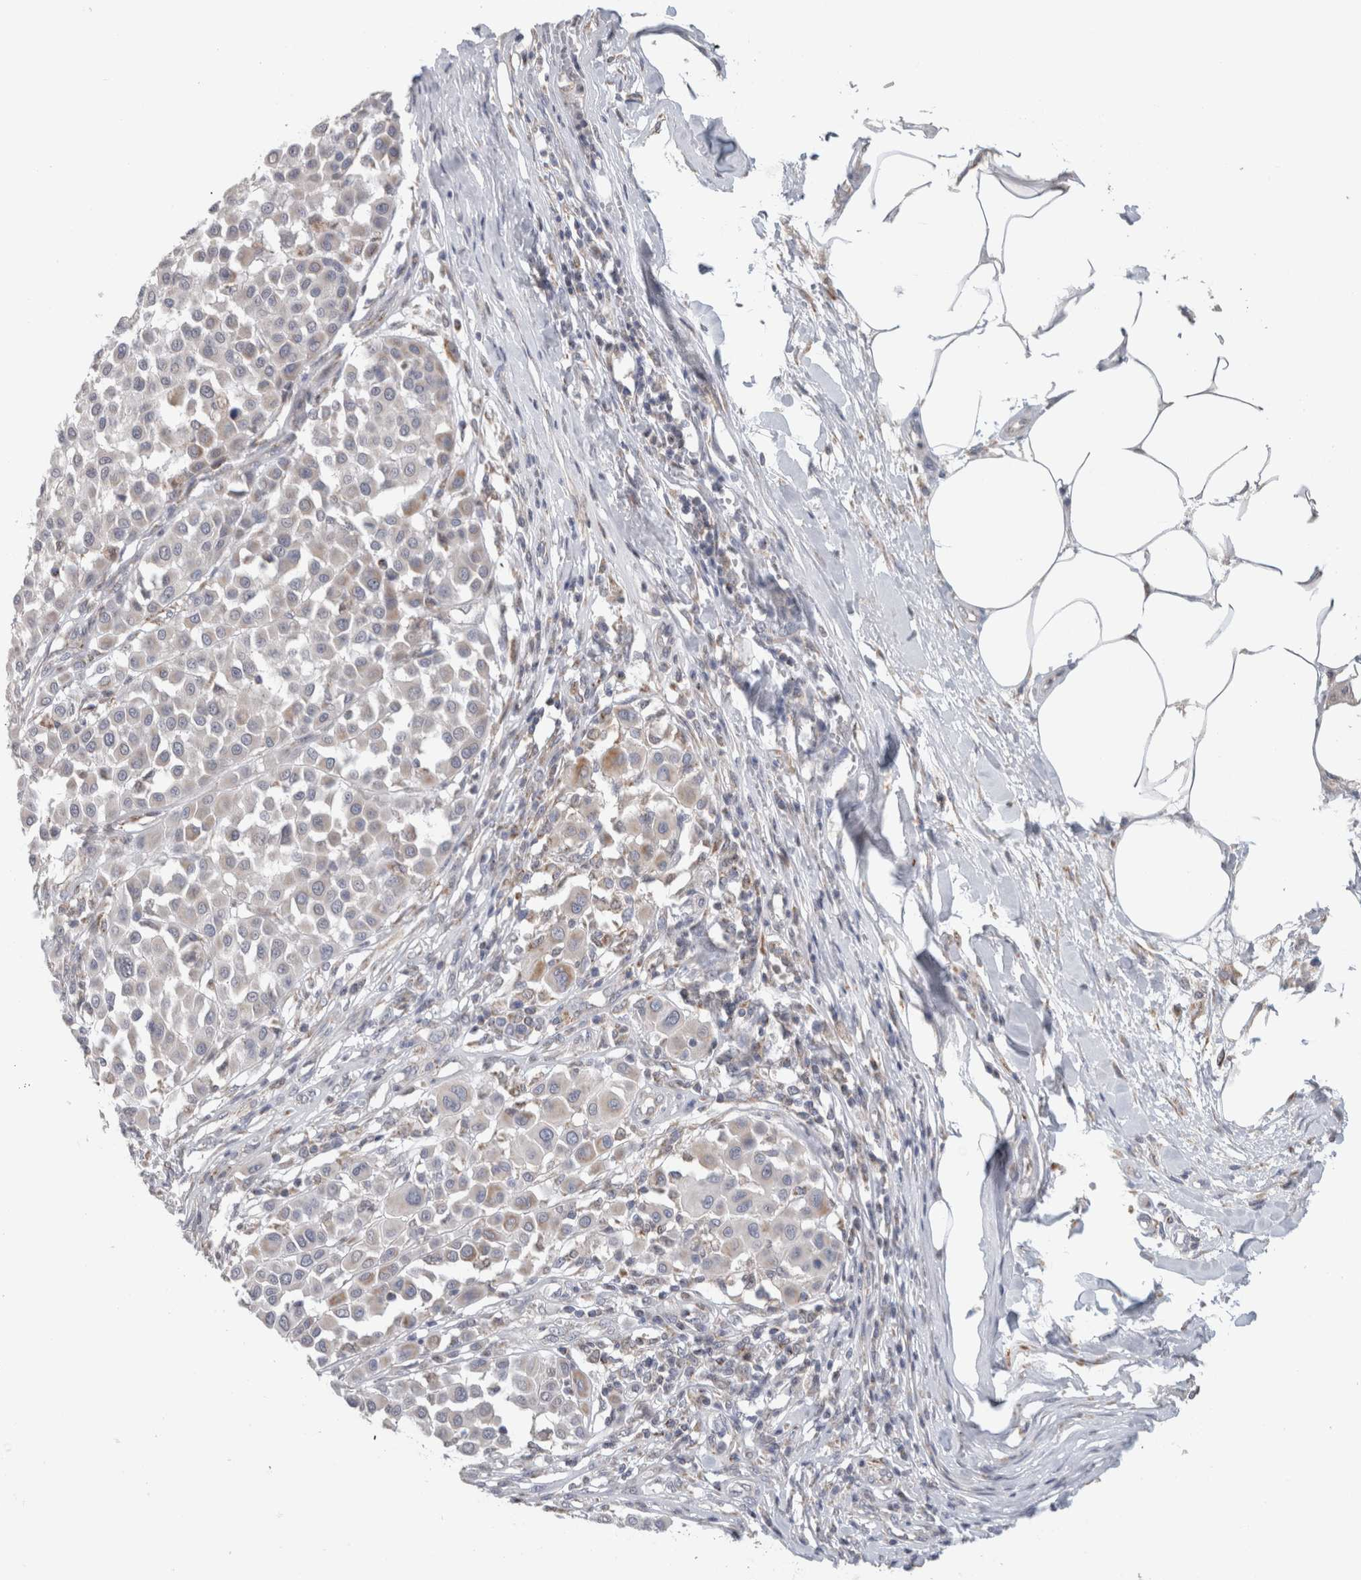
{"staining": {"intensity": "moderate", "quantity": "<25%", "location": "cytoplasmic/membranous"}, "tissue": "melanoma", "cell_type": "Tumor cells", "image_type": "cancer", "snomed": [{"axis": "morphology", "description": "Malignant melanoma, Metastatic site"}, {"axis": "topography", "description": "Soft tissue"}], "caption": "DAB immunohistochemical staining of malignant melanoma (metastatic site) shows moderate cytoplasmic/membranous protein staining in approximately <25% of tumor cells. (DAB (3,3'-diaminobenzidine) IHC, brown staining for protein, blue staining for nuclei).", "gene": "RAB18", "patient": {"sex": "male", "age": 41}}